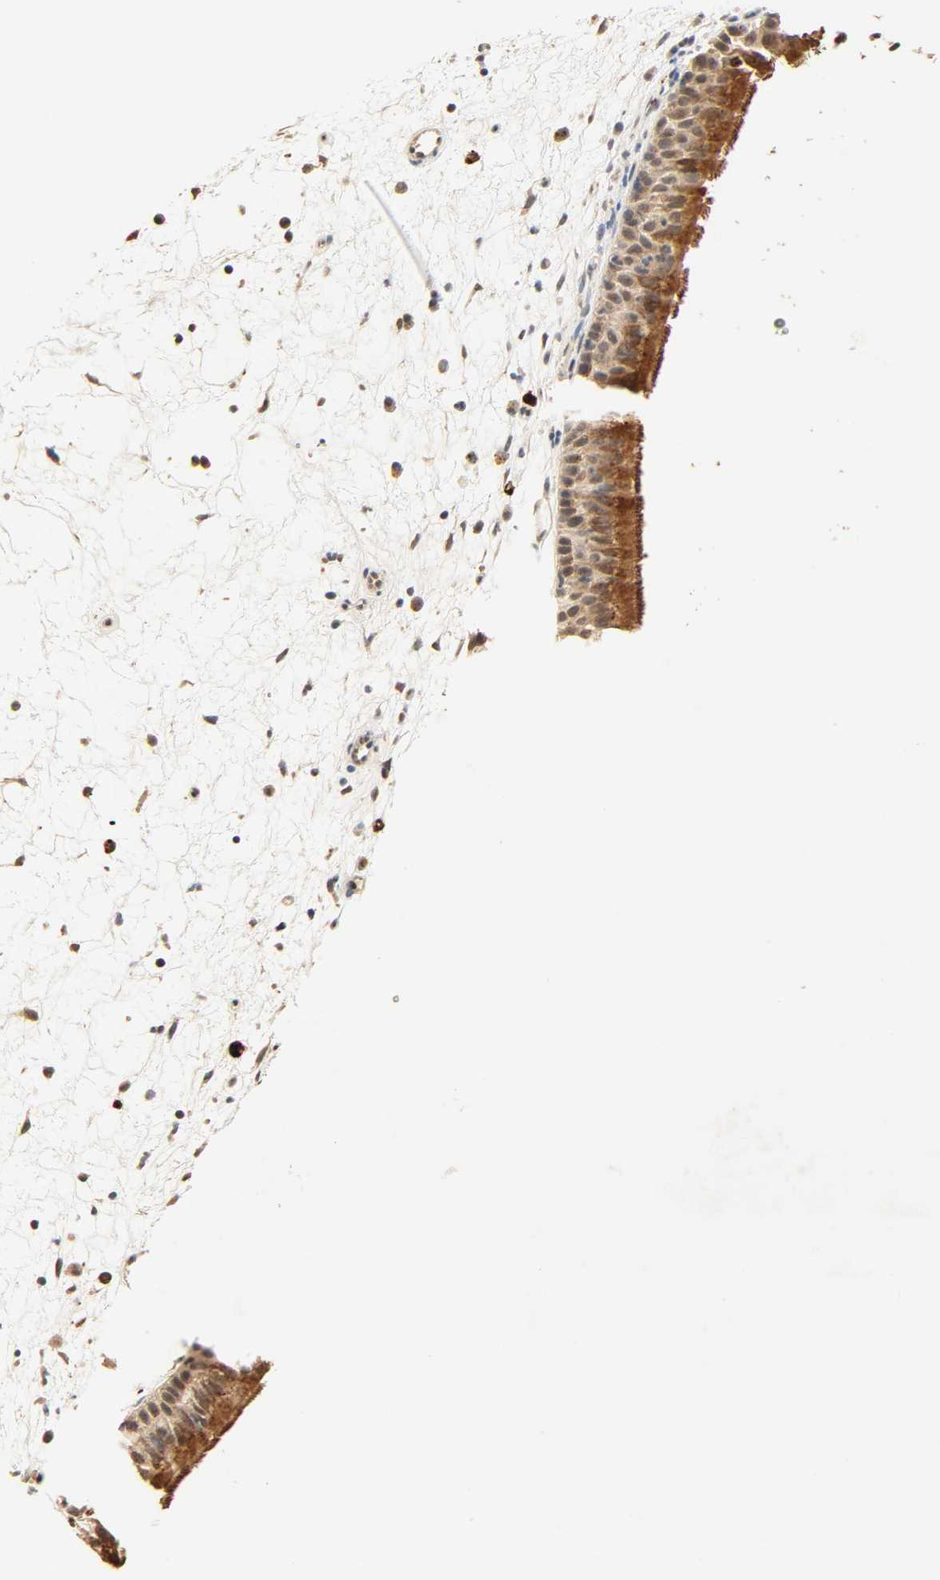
{"staining": {"intensity": "strong", "quantity": ">75%", "location": "cytoplasmic/membranous"}, "tissue": "nasopharynx", "cell_type": "Respiratory epithelial cells", "image_type": "normal", "snomed": [{"axis": "morphology", "description": "Normal tissue, NOS"}, {"axis": "topography", "description": "Nasopharynx"}], "caption": "High-magnification brightfield microscopy of unremarkable nasopharynx stained with DAB (3,3'-diaminobenzidine) (brown) and counterstained with hematoxylin (blue). respiratory epithelial cells exhibit strong cytoplasmic/membranous expression is appreciated in approximately>75% of cells. (DAB = brown stain, brightfield microscopy at high magnification).", "gene": "MAPK6", "patient": {"sex": "female", "age": 54}}